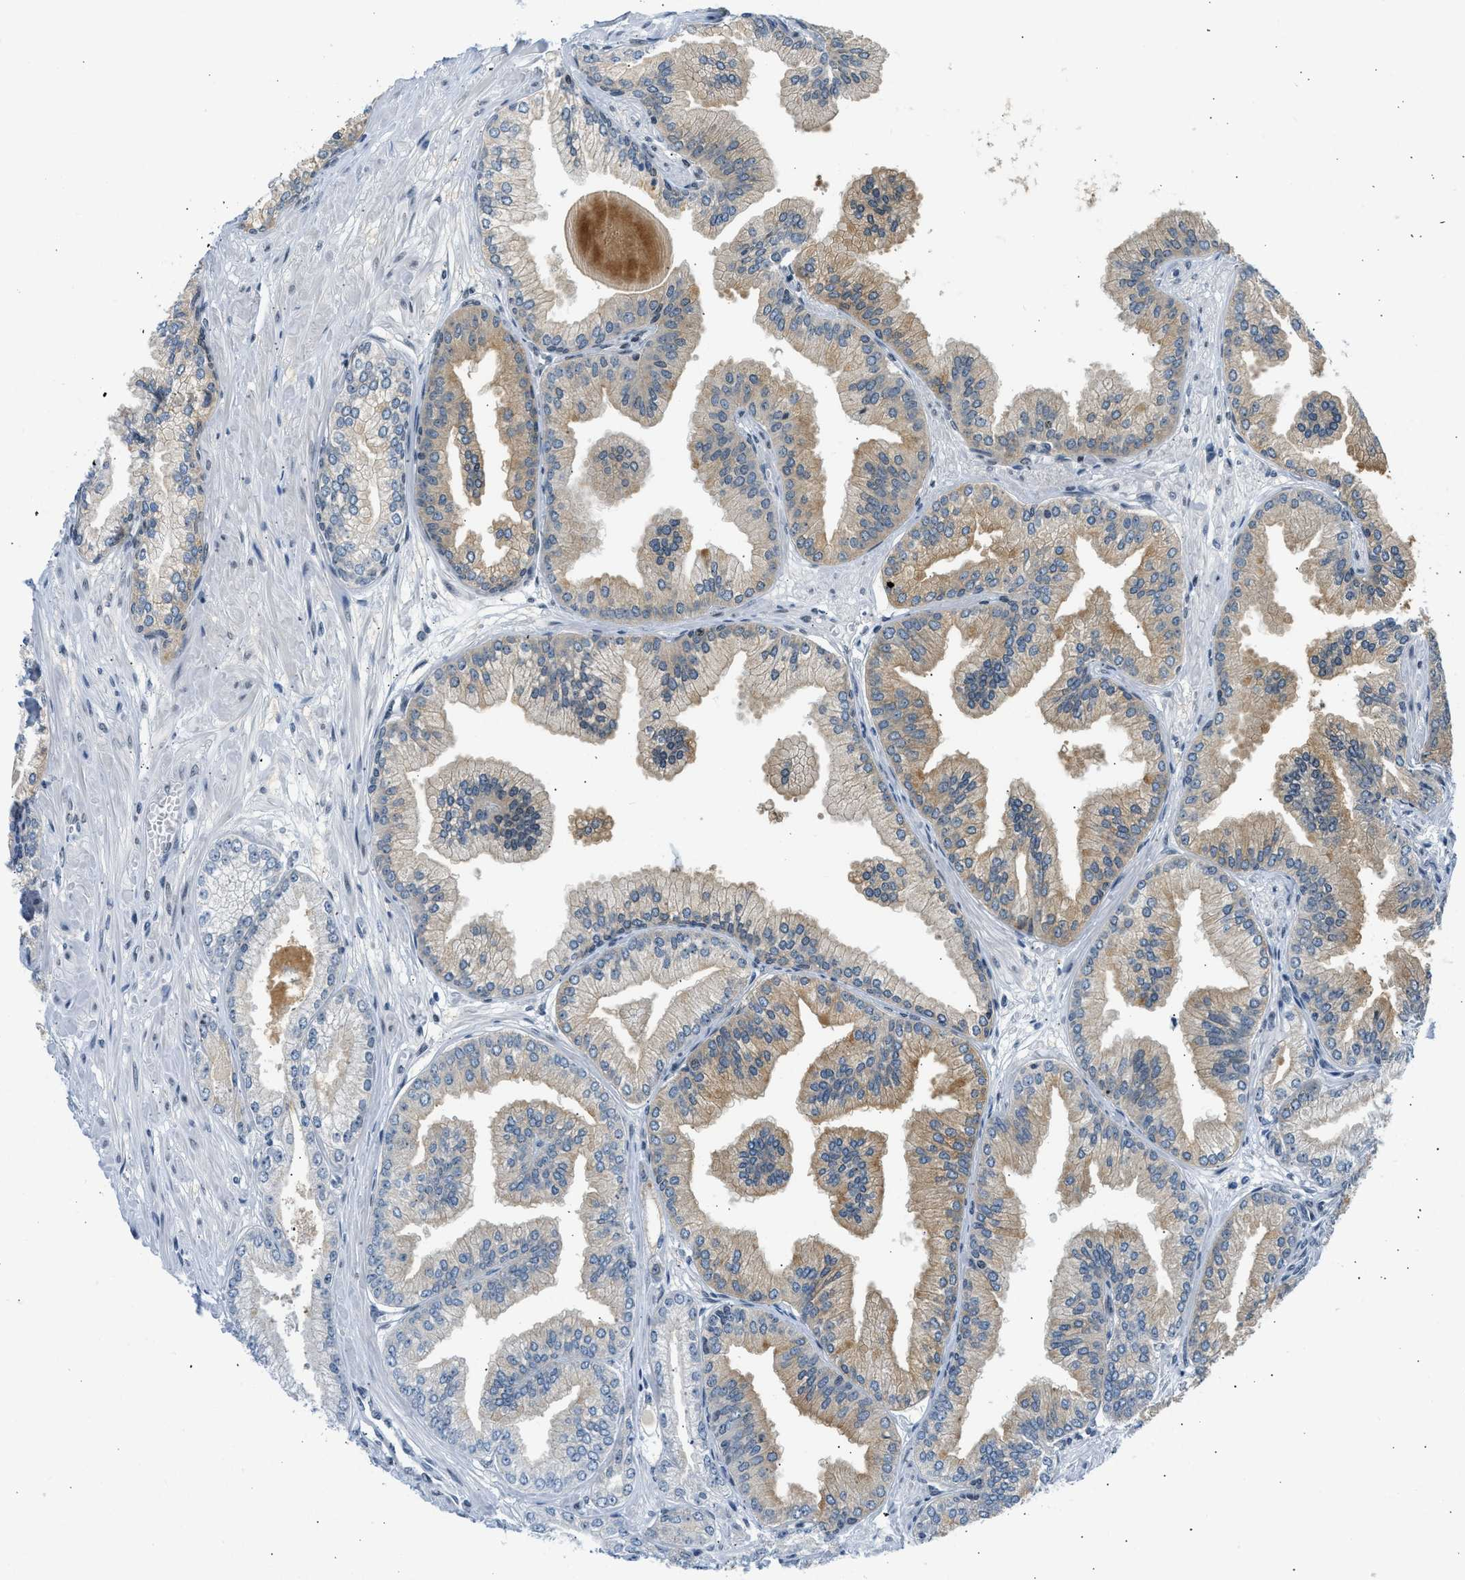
{"staining": {"intensity": "moderate", "quantity": "25%-75%", "location": "cytoplasmic/membranous"}, "tissue": "prostate cancer", "cell_type": "Tumor cells", "image_type": "cancer", "snomed": [{"axis": "morphology", "description": "Adenocarcinoma, Low grade"}, {"axis": "topography", "description": "Prostate"}], "caption": "Protein analysis of prostate cancer (adenocarcinoma (low-grade)) tissue reveals moderate cytoplasmic/membranous expression in approximately 25%-75% of tumor cells.", "gene": "OLIG3", "patient": {"sex": "male", "age": 52}}